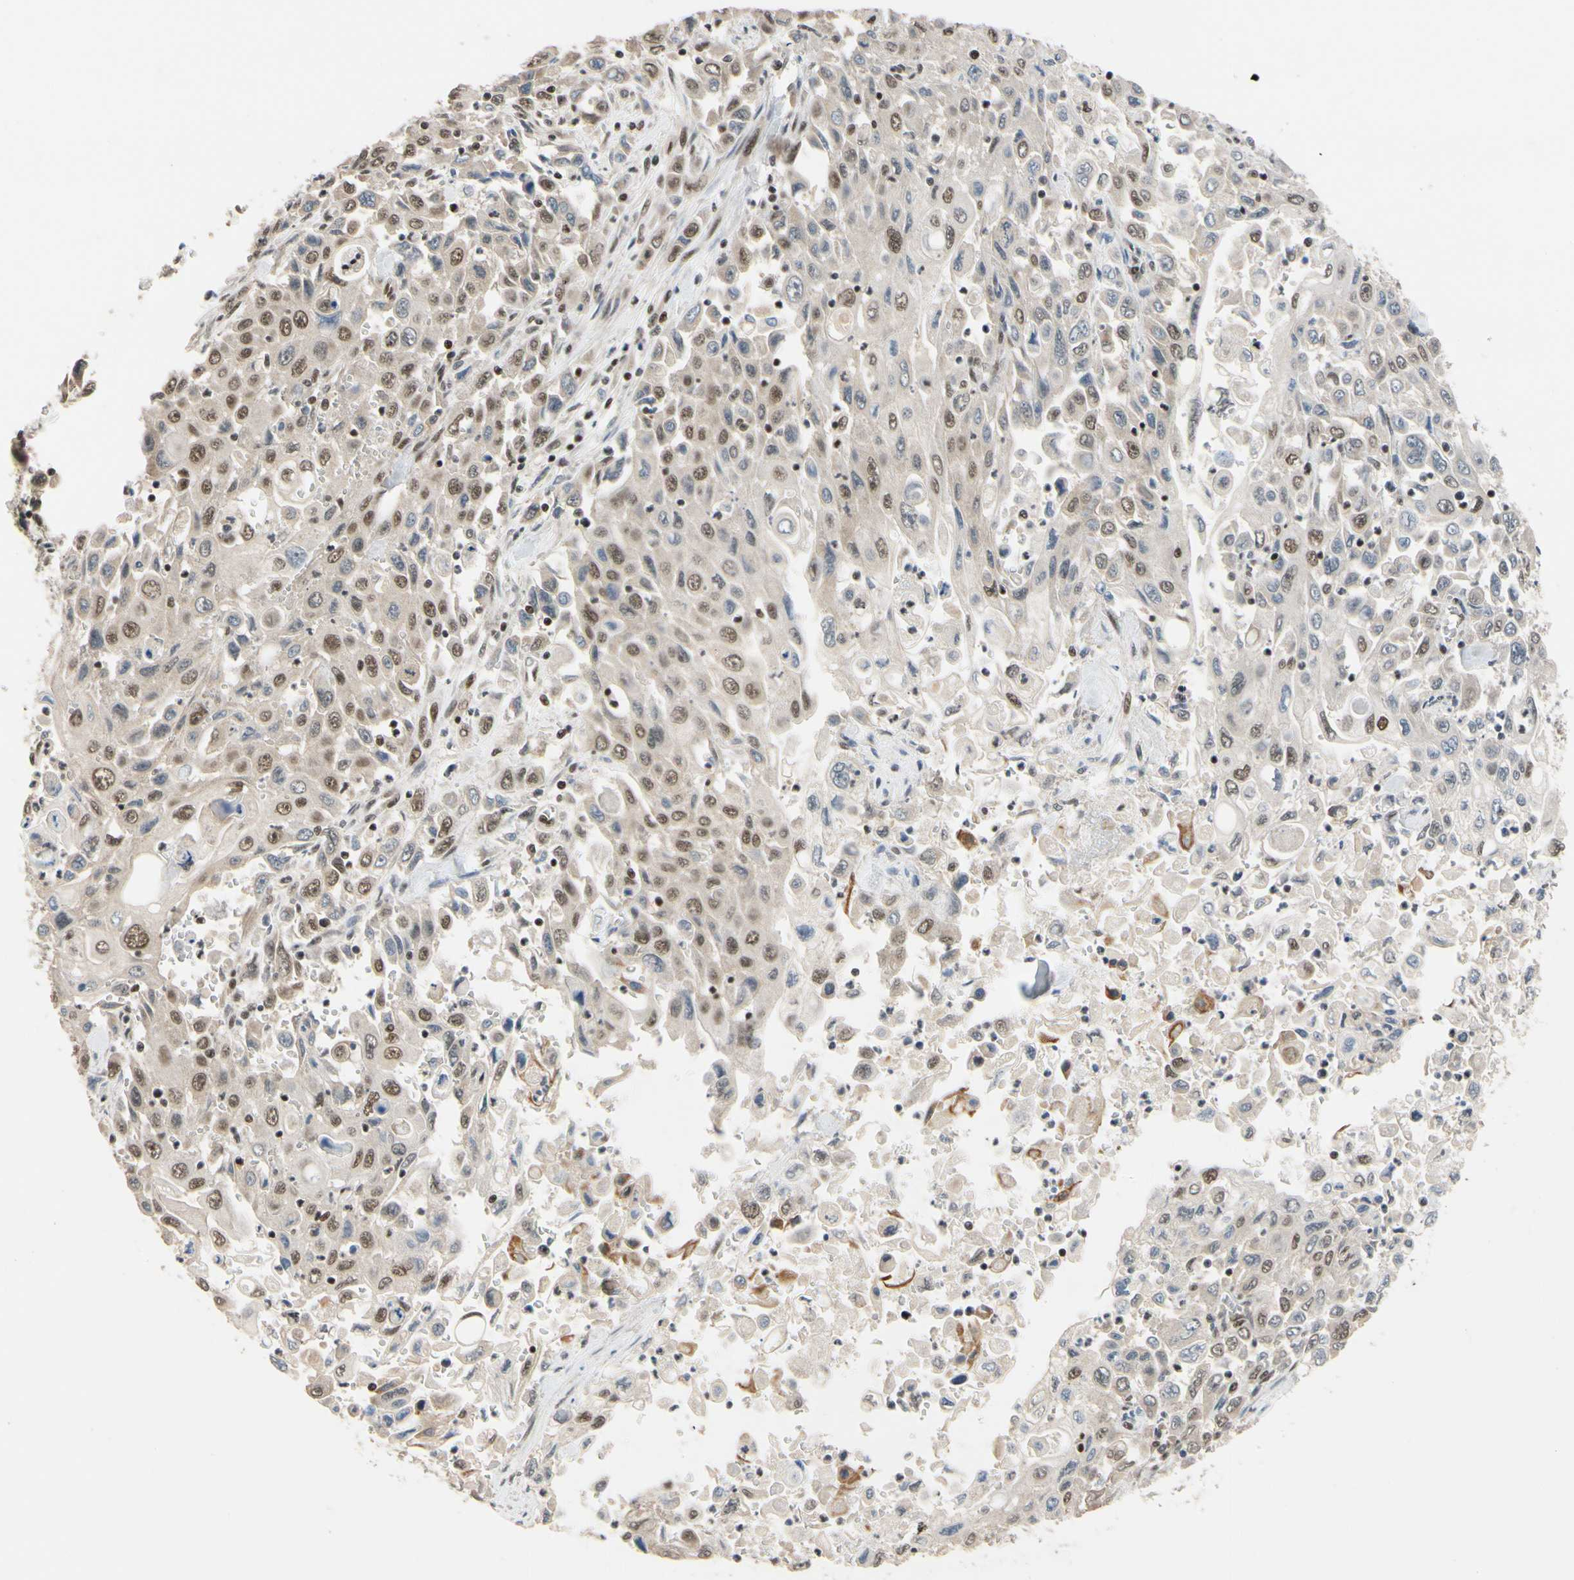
{"staining": {"intensity": "weak", "quantity": ">75%", "location": "nuclear"}, "tissue": "pancreatic cancer", "cell_type": "Tumor cells", "image_type": "cancer", "snomed": [{"axis": "morphology", "description": "Adenocarcinoma, NOS"}, {"axis": "topography", "description": "Pancreas"}], "caption": "Protein staining by immunohistochemistry (IHC) demonstrates weak nuclear staining in approximately >75% of tumor cells in adenocarcinoma (pancreatic). (Brightfield microscopy of DAB IHC at high magnification).", "gene": "TAF4", "patient": {"sex": "male", "age": 70}}